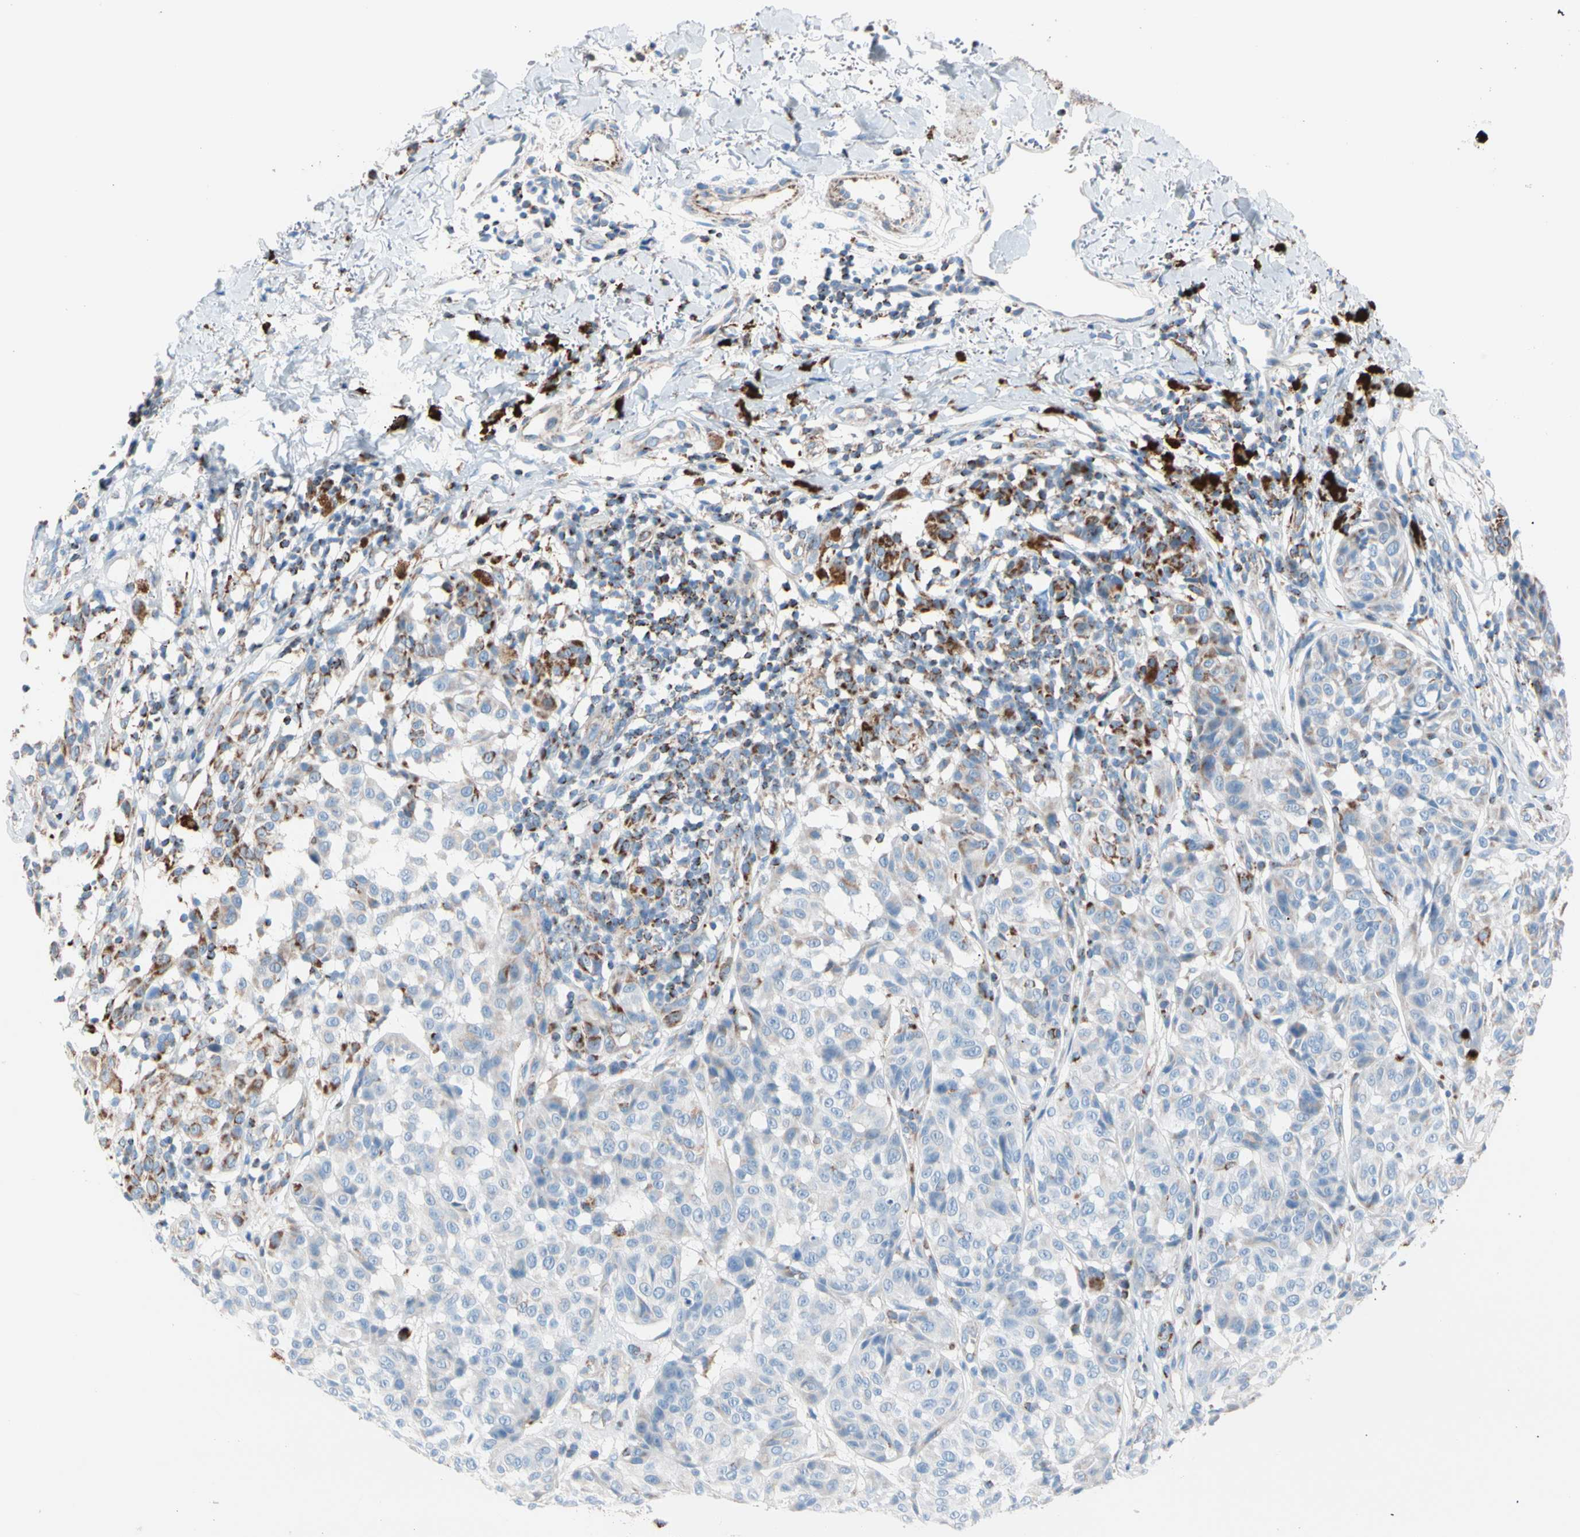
{"staining": {"intensity": "strong", "quantity": "<25%", "location": "cytoplasmic/membranous"}, "tissue": "melanoma", "cell_type": "Tumor cells", "image_type": "cancer", "snomed": [{"axis": "morphology", "description": "Malignant melanoma, NOS"}, {"axis": "topography", "description": "Skin"}], "caption": "Human malignant melanoma stained with a protein marker reveals strong staining in tumor cells.", "gene": "HK1", "patient": {"sex": "female", "age": 46}}